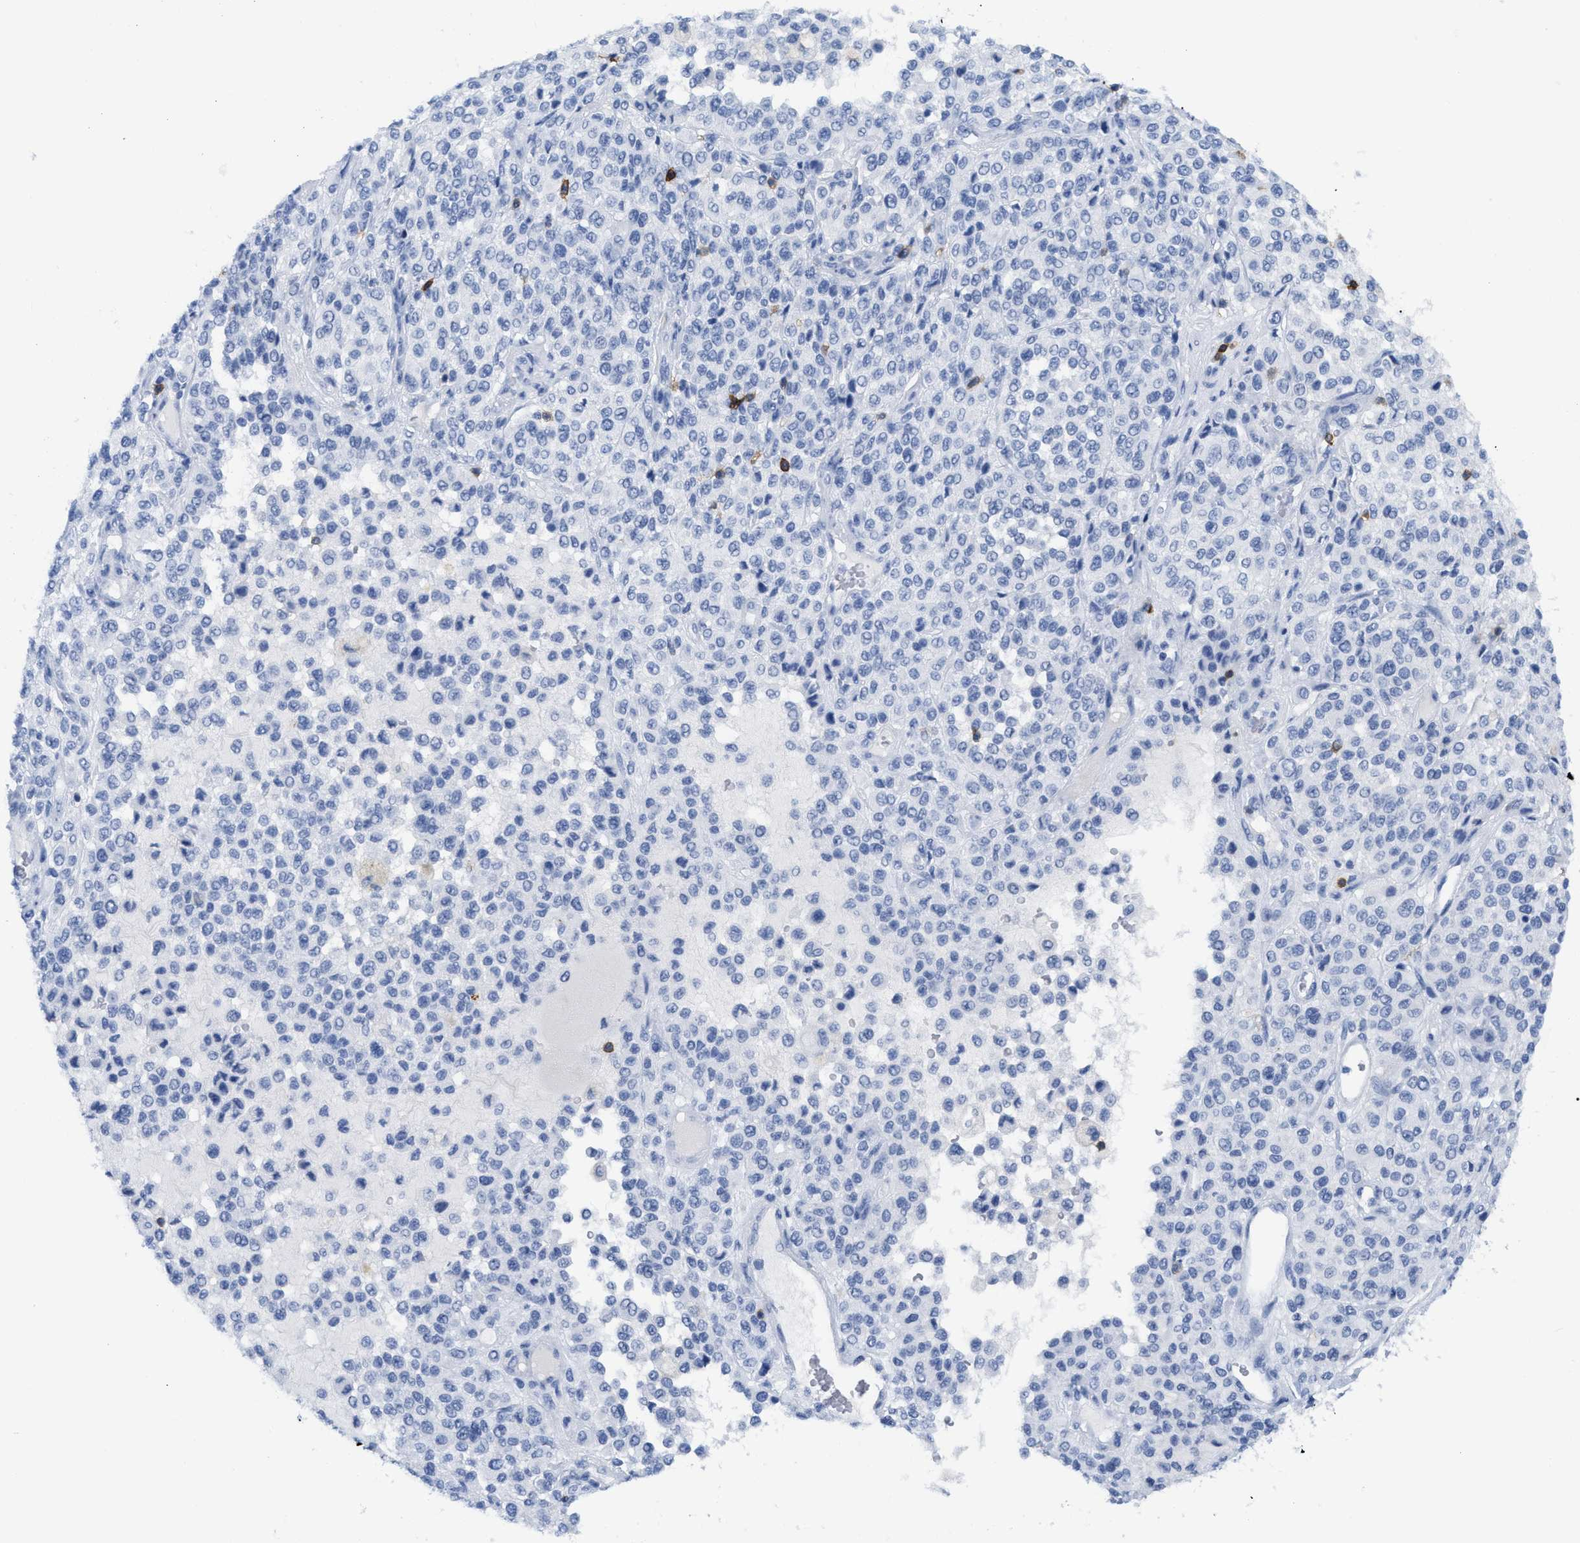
{"staining": {"intensity": "negative", "quantity": "none", "location": "none"}, "tissue": "melanoma", "cell_type": "Tumor cells", "image_type": "cancer", "snomed": [{"axis": "morphology", "description": "Malignant melanoma, Metastatic site"}, {"axis": "topography", "description": "Pancreas"}], "caption": "The histopathology image reveals no staining of tumor cells in melanoma.", "gene": "CD5", "patient": {"sex": "female", "age": 30}}